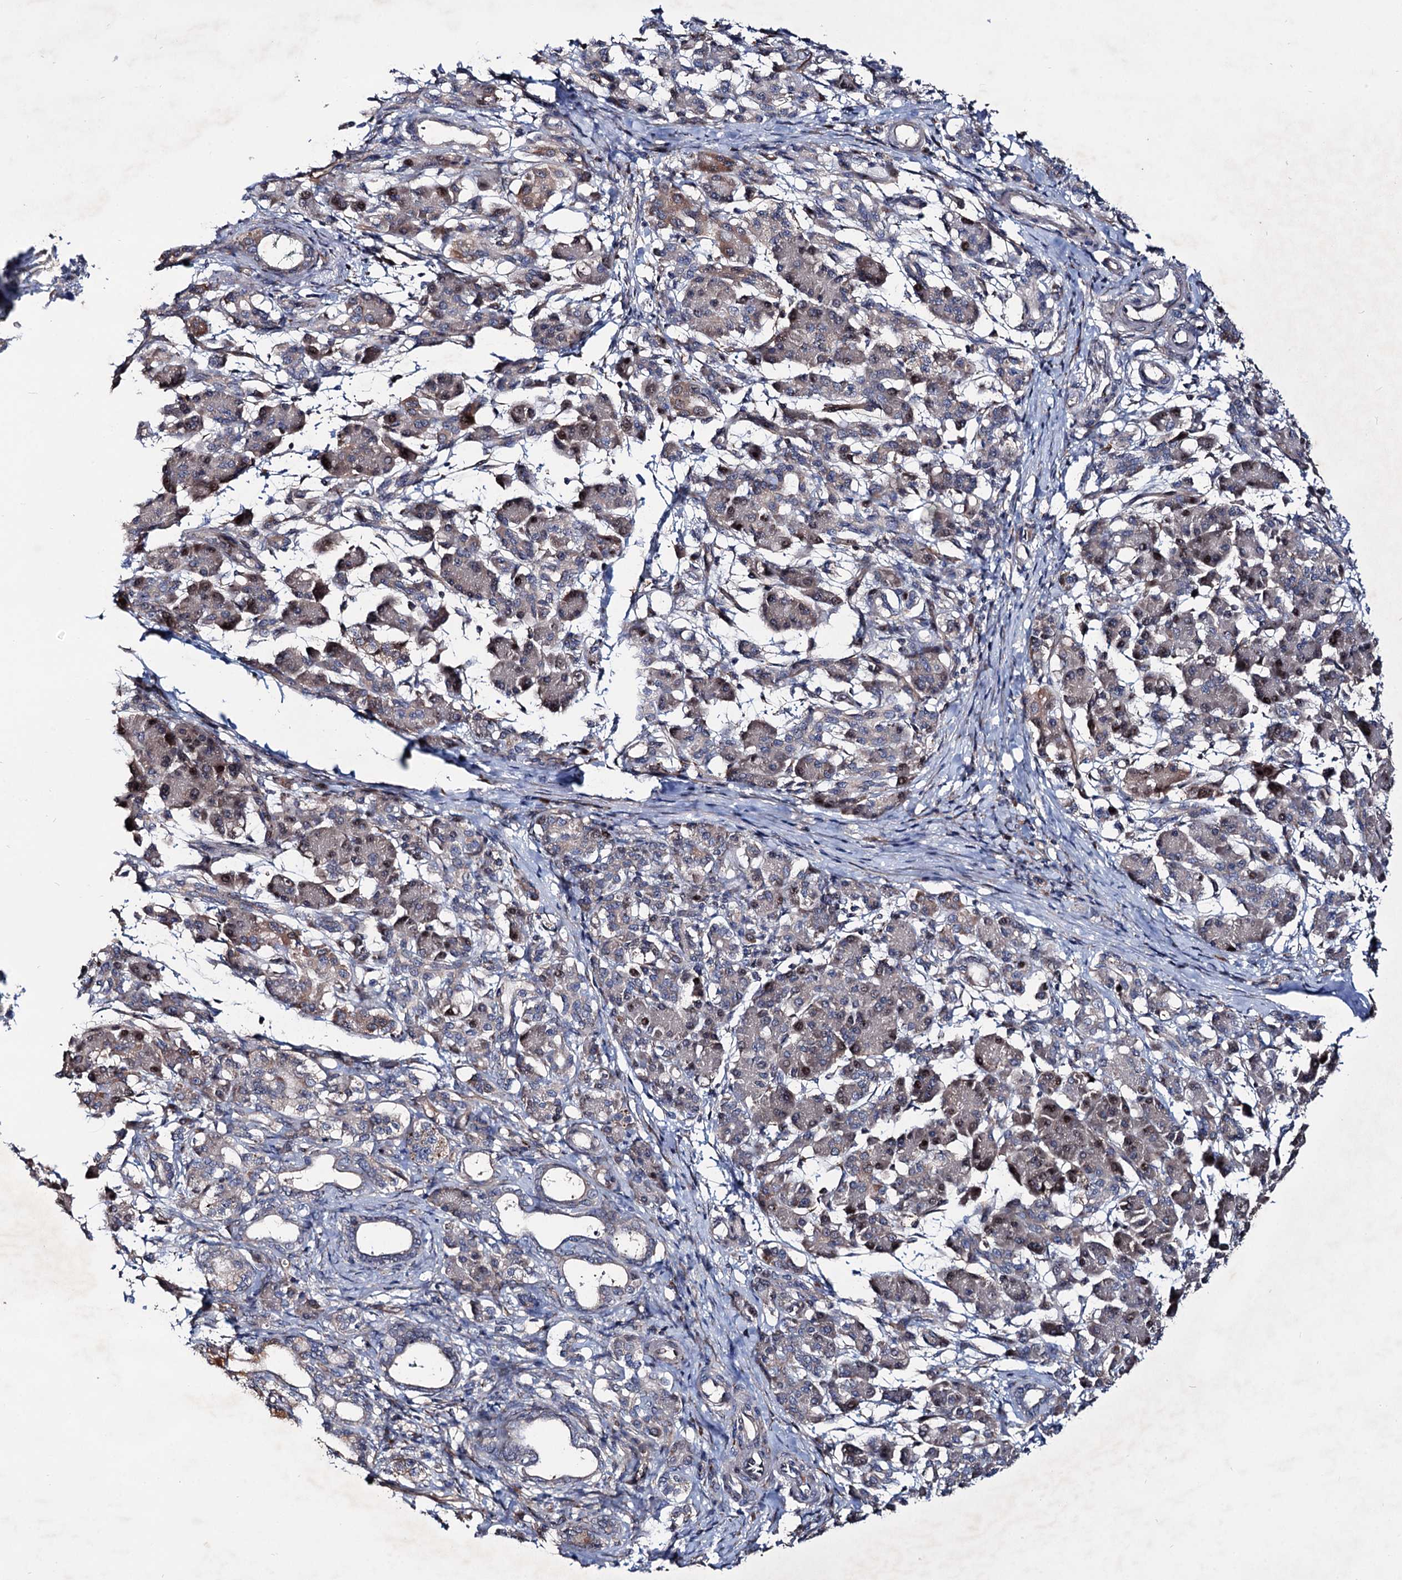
{"staining": {"intensity": "moderate", "quantity": "25%-75%", "location": "cytoplasmic/membranous,nuclear"}, "tissue": "pancreatic cancer", "cell_type": "Tumor cells", "image_type": "cancer", "snomed": [{"axis": "morphology", "description": "Adenocarcinoma, NOS"}, {"axis": "topography", "description": "Pancreas"}], "caption": "A histopathology image showing moderate cytoplasmic/membranous and nuclear positivity in approximately 25%-75% of tumor cells in pancreatic cancer, as visualized by brown immunohistochemical staining.", "gene": "PTDSS2", "patient": {"sex": "female", "age": 55}}